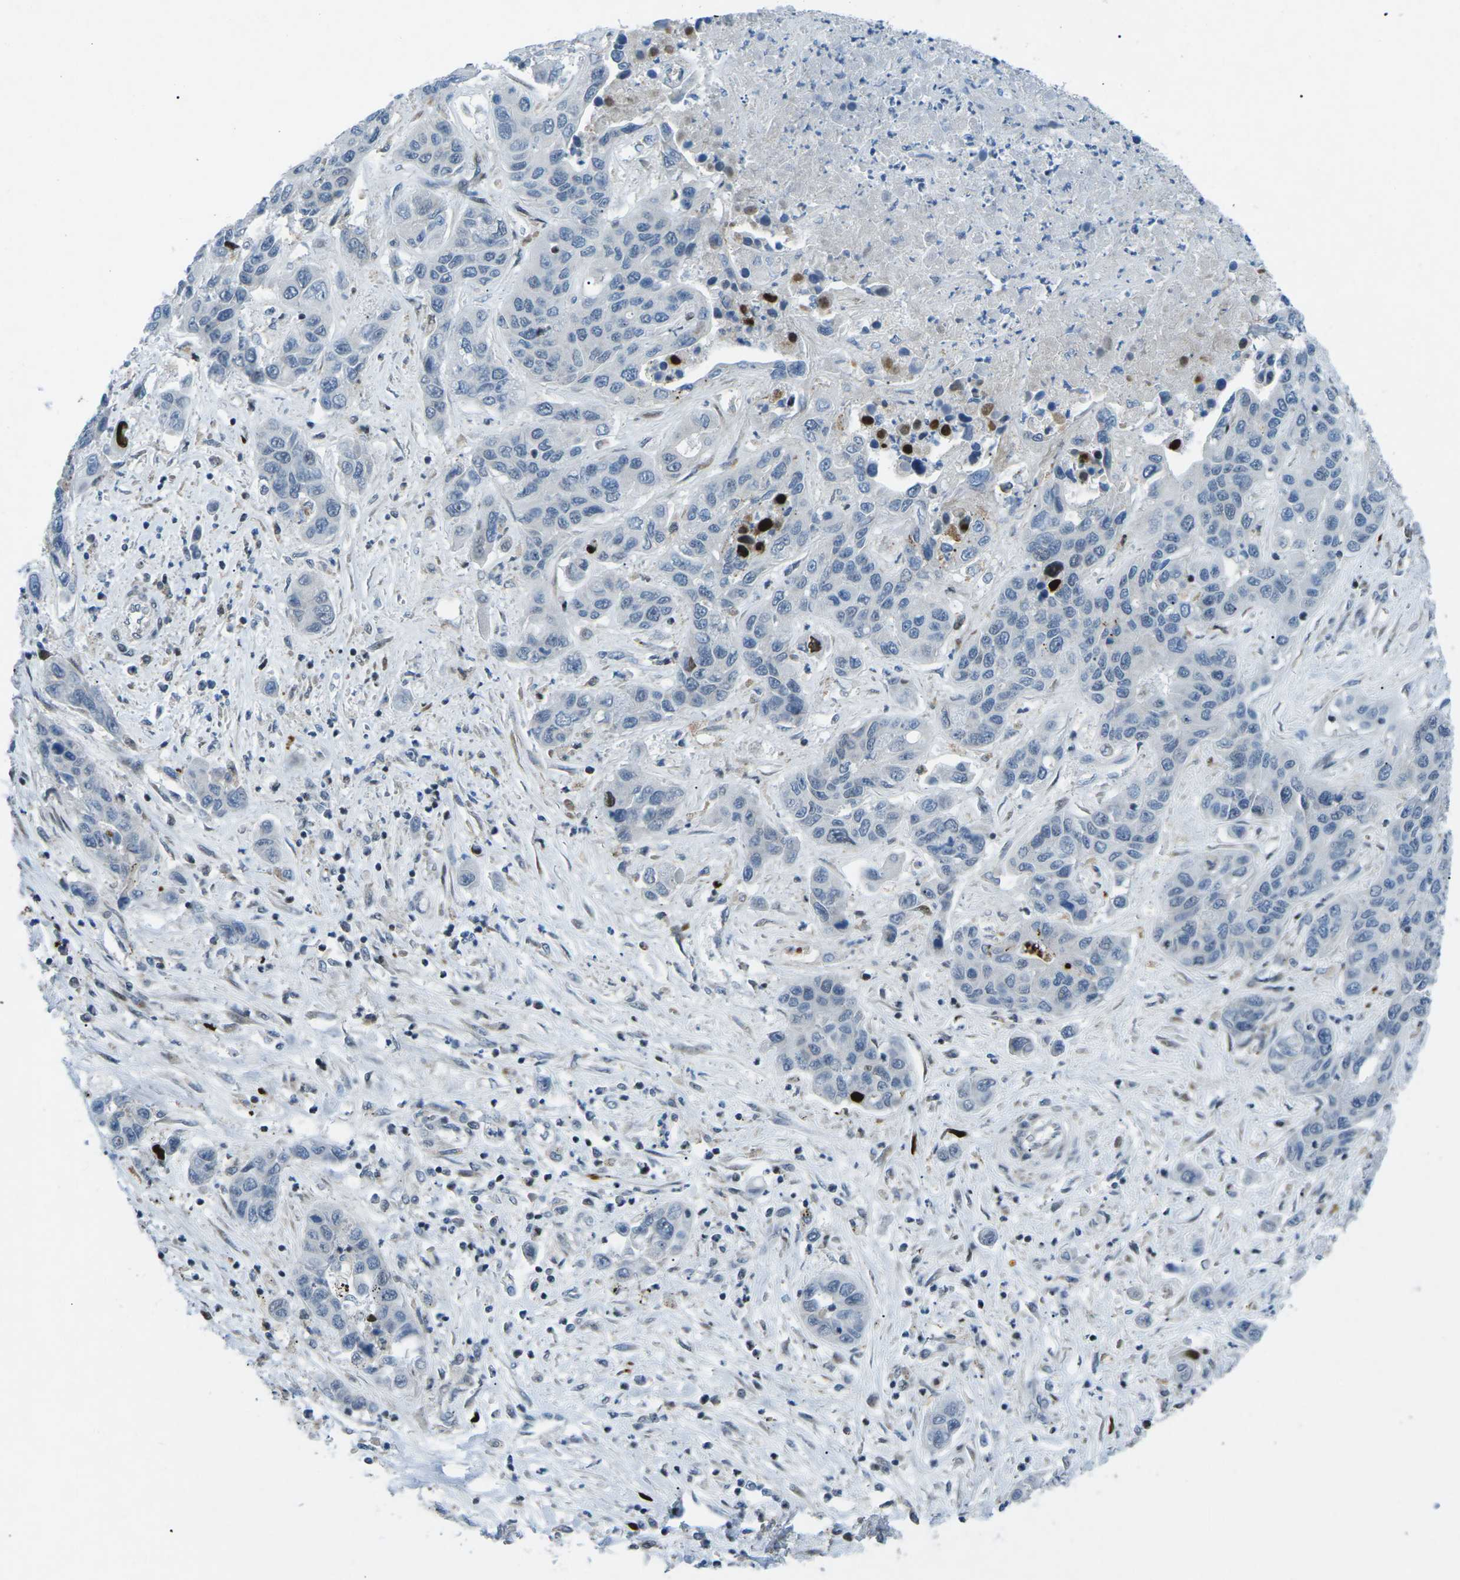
{"staining": {"intensity": "negative", "quantity": "none", "location": "none"}, "tissue": "liver cancer", "cell_type": "Tumor cells", "image_type": "cancer", "snomed": [{"axis": "morphology", "description": "Cholangiocarcinoma"}, {"axis": "topography", "description": "Liver"}], "caption": "Micrograph shows no protein staining in tumor cells of liver cancer tissue. The staining is performed using DAB (3,3'-diaminobenzidine) brown chromogen with nuclei counter-stained in using hematoxylin.", "gene": "MBNL1", "patient": {"sex": "female", "age": 52}}